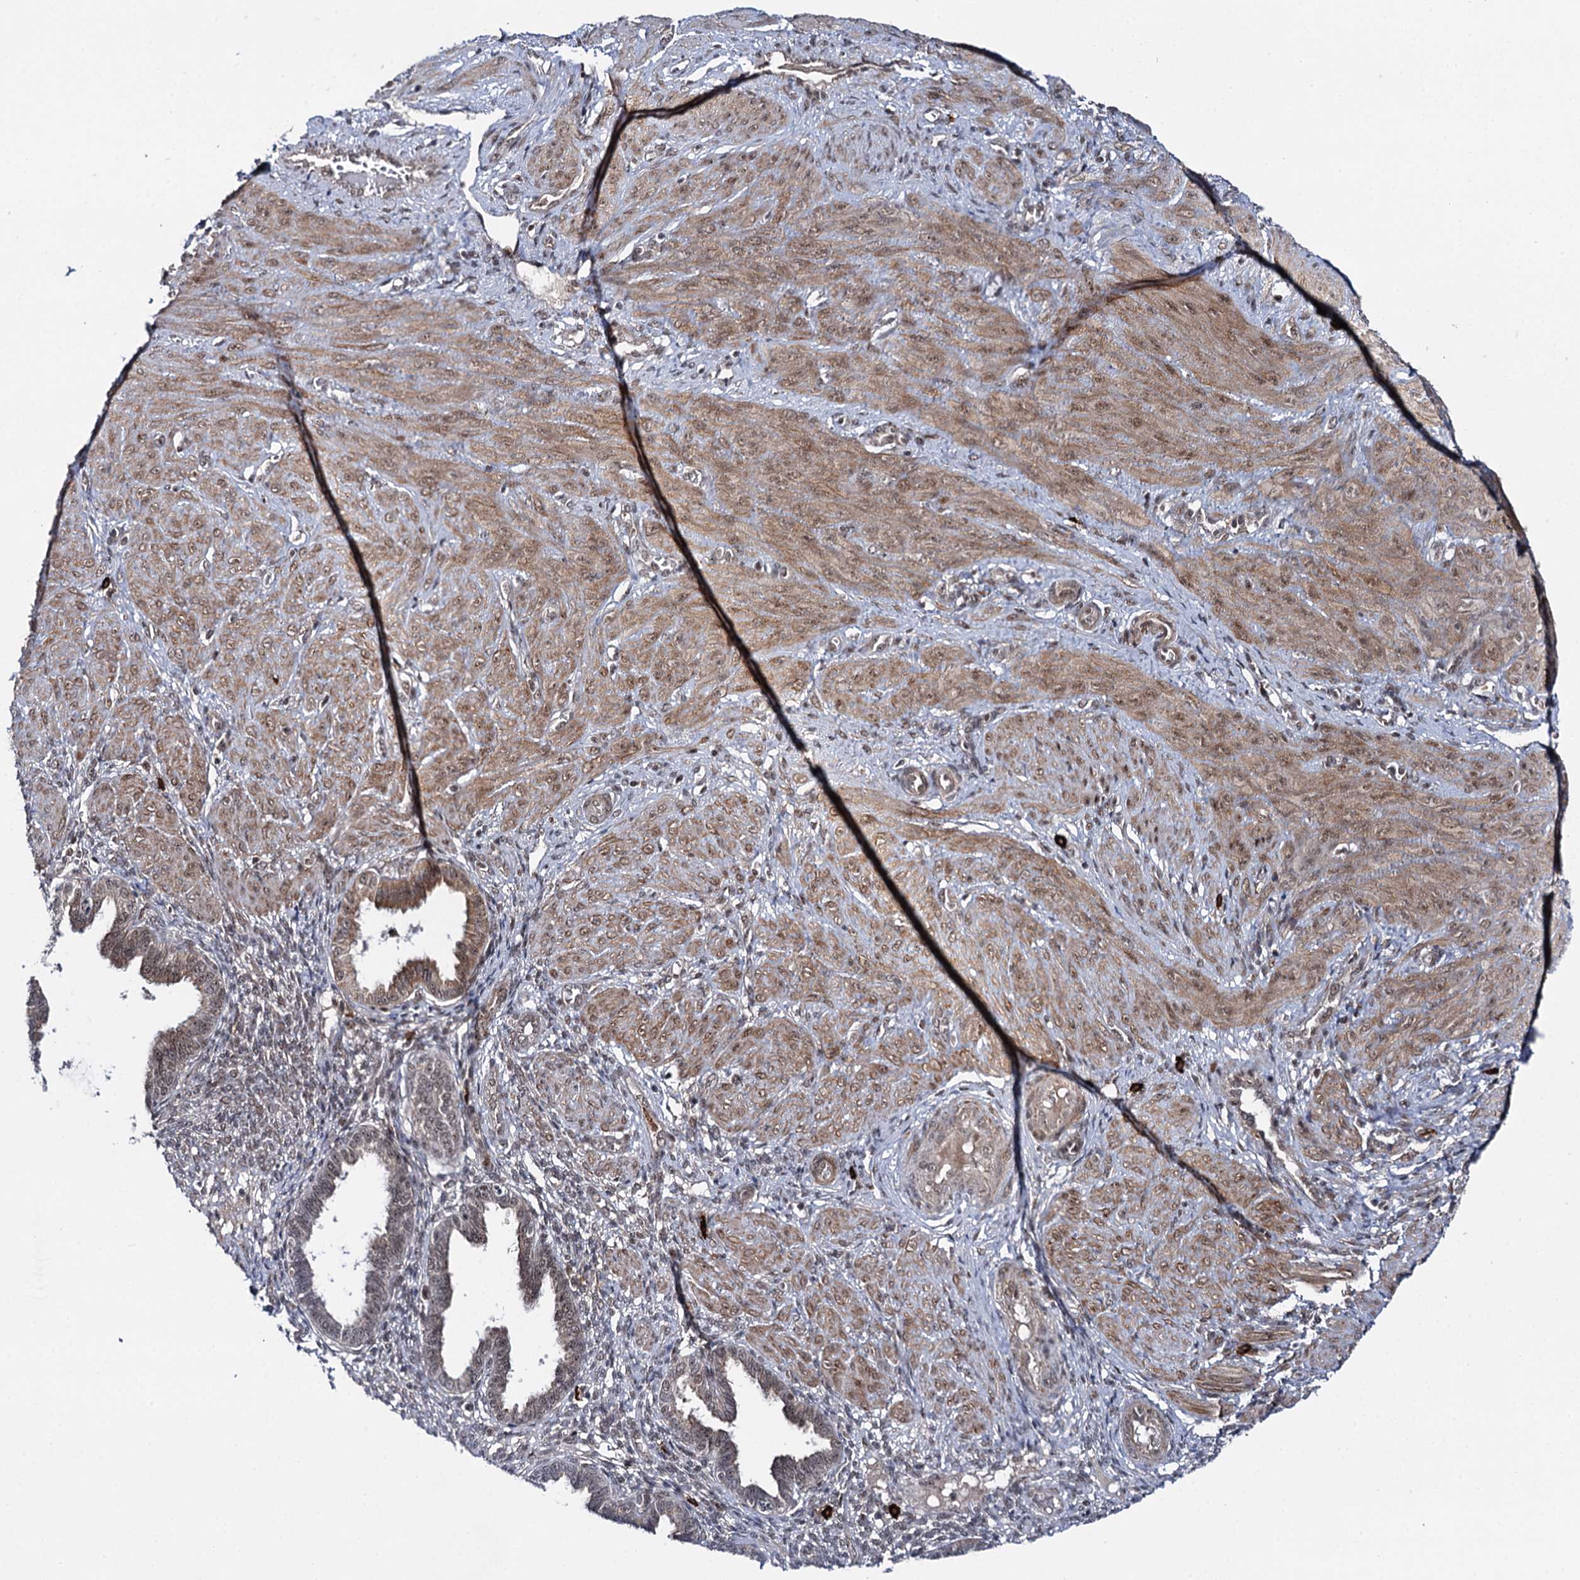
{"staining": {"intensity": "weak", "quantity": "<25%", "location": "nuclear"}, "tissue": "endometrium", "cell_type": "Cells in endometrial stroma", "image_type": "normal", "snomed": [{"axis": "morphology", "description": "Normal tissue, NOS"}, {"axis": "topography", "description": "Endometrium"}], "caption": "IHC micrograph of benign human endometrium stained for a protein (brown), which shows no positivity in cells in endometrial stroma.", "gene": "BUD13", "patient": {"sex": "female", "age": 33}}